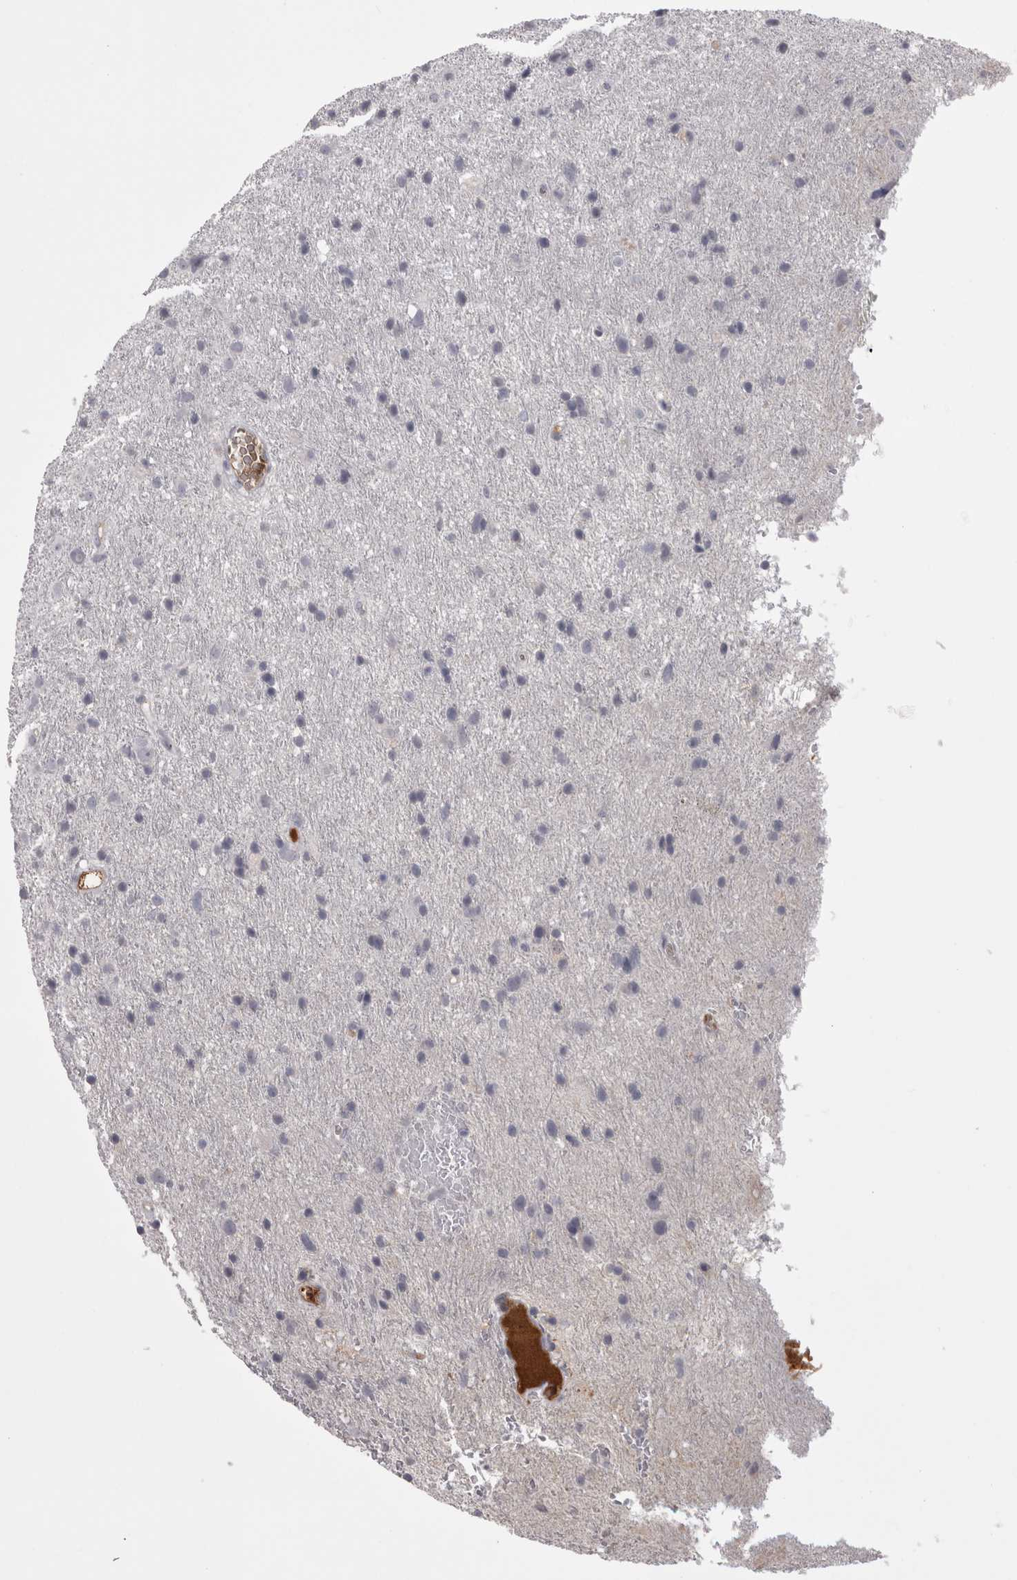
{"staining": {"intensity": "negative", "quantity": "none", "location": "none"}, "tissue": "glioma", "cell_type": "Tumor cells", "image_type": "cancer", "snomed": [{"axis": "morphology", "description": "Glioma, malignant, Low grade"}, {"axis": "topography", "description": "Brain"}], "caption": "This is a photomicrograph of immunohistochemistry (IHC) staining of malignant glioma (low-grade), which shows no expression in tumor cells.", "gene": "SAA4", "patient": {"sex": "male", "age": 77}}